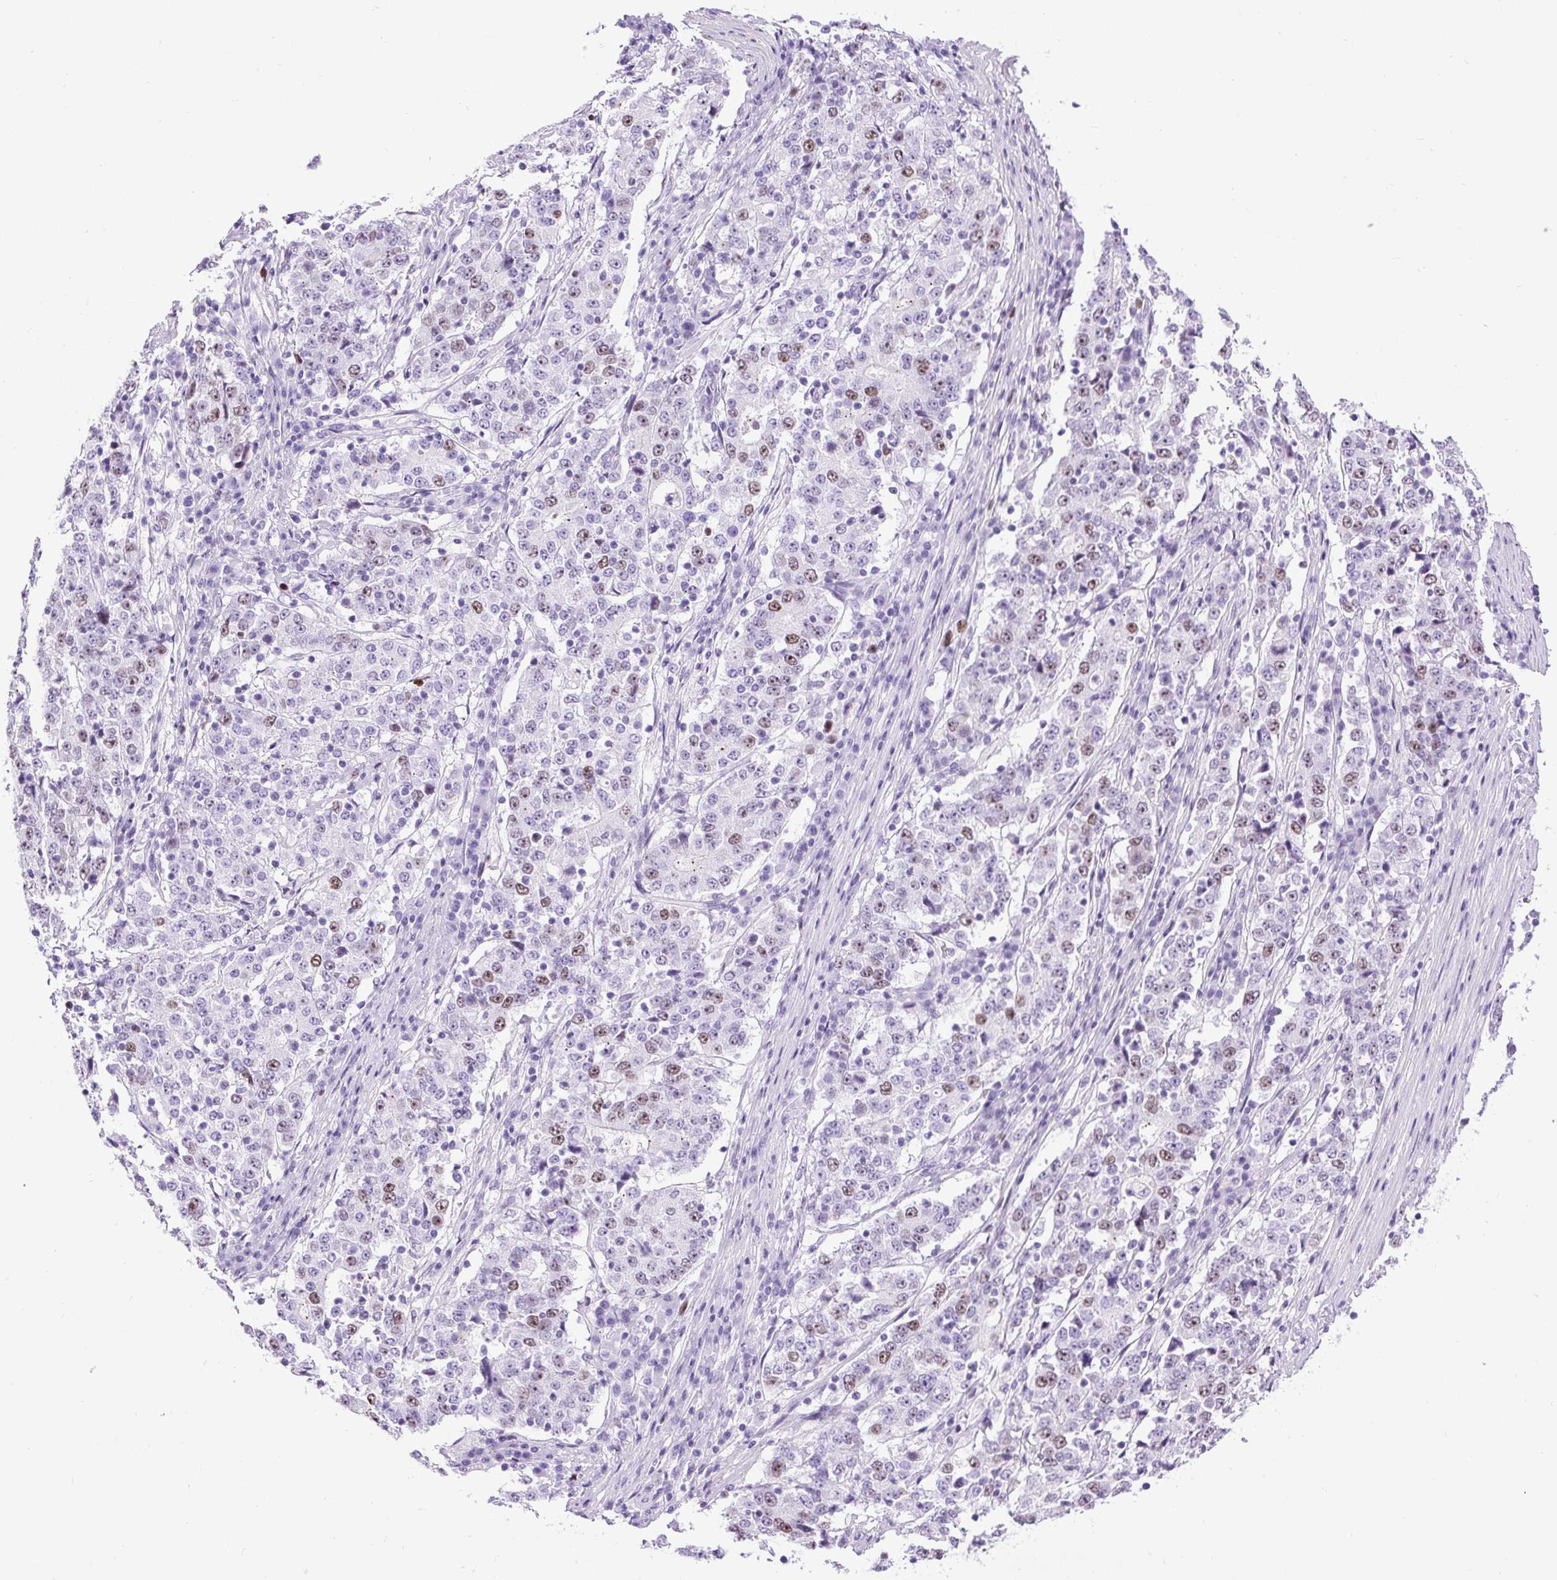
{"staining": {"intensity": "moderate", "quantity": "<25%", "location": "nuclear"}, "tissue": "stomach cancer", "cell_type": "Tumor cells", "image_type": "cancer", "snomed": [{"axis": "morphology", "description": "Adenocarcinoma, NOS"}, {"axis": "topography", "description": "Stomach"}], "caption": "Adenocarcinoma (stomach) stained for a protein (brown) reveals moderate nuclear positive positivity in about <25% of tumor cells.", "gene": "RACGAP1", "patient": {"sex": "male", "age": 59}}